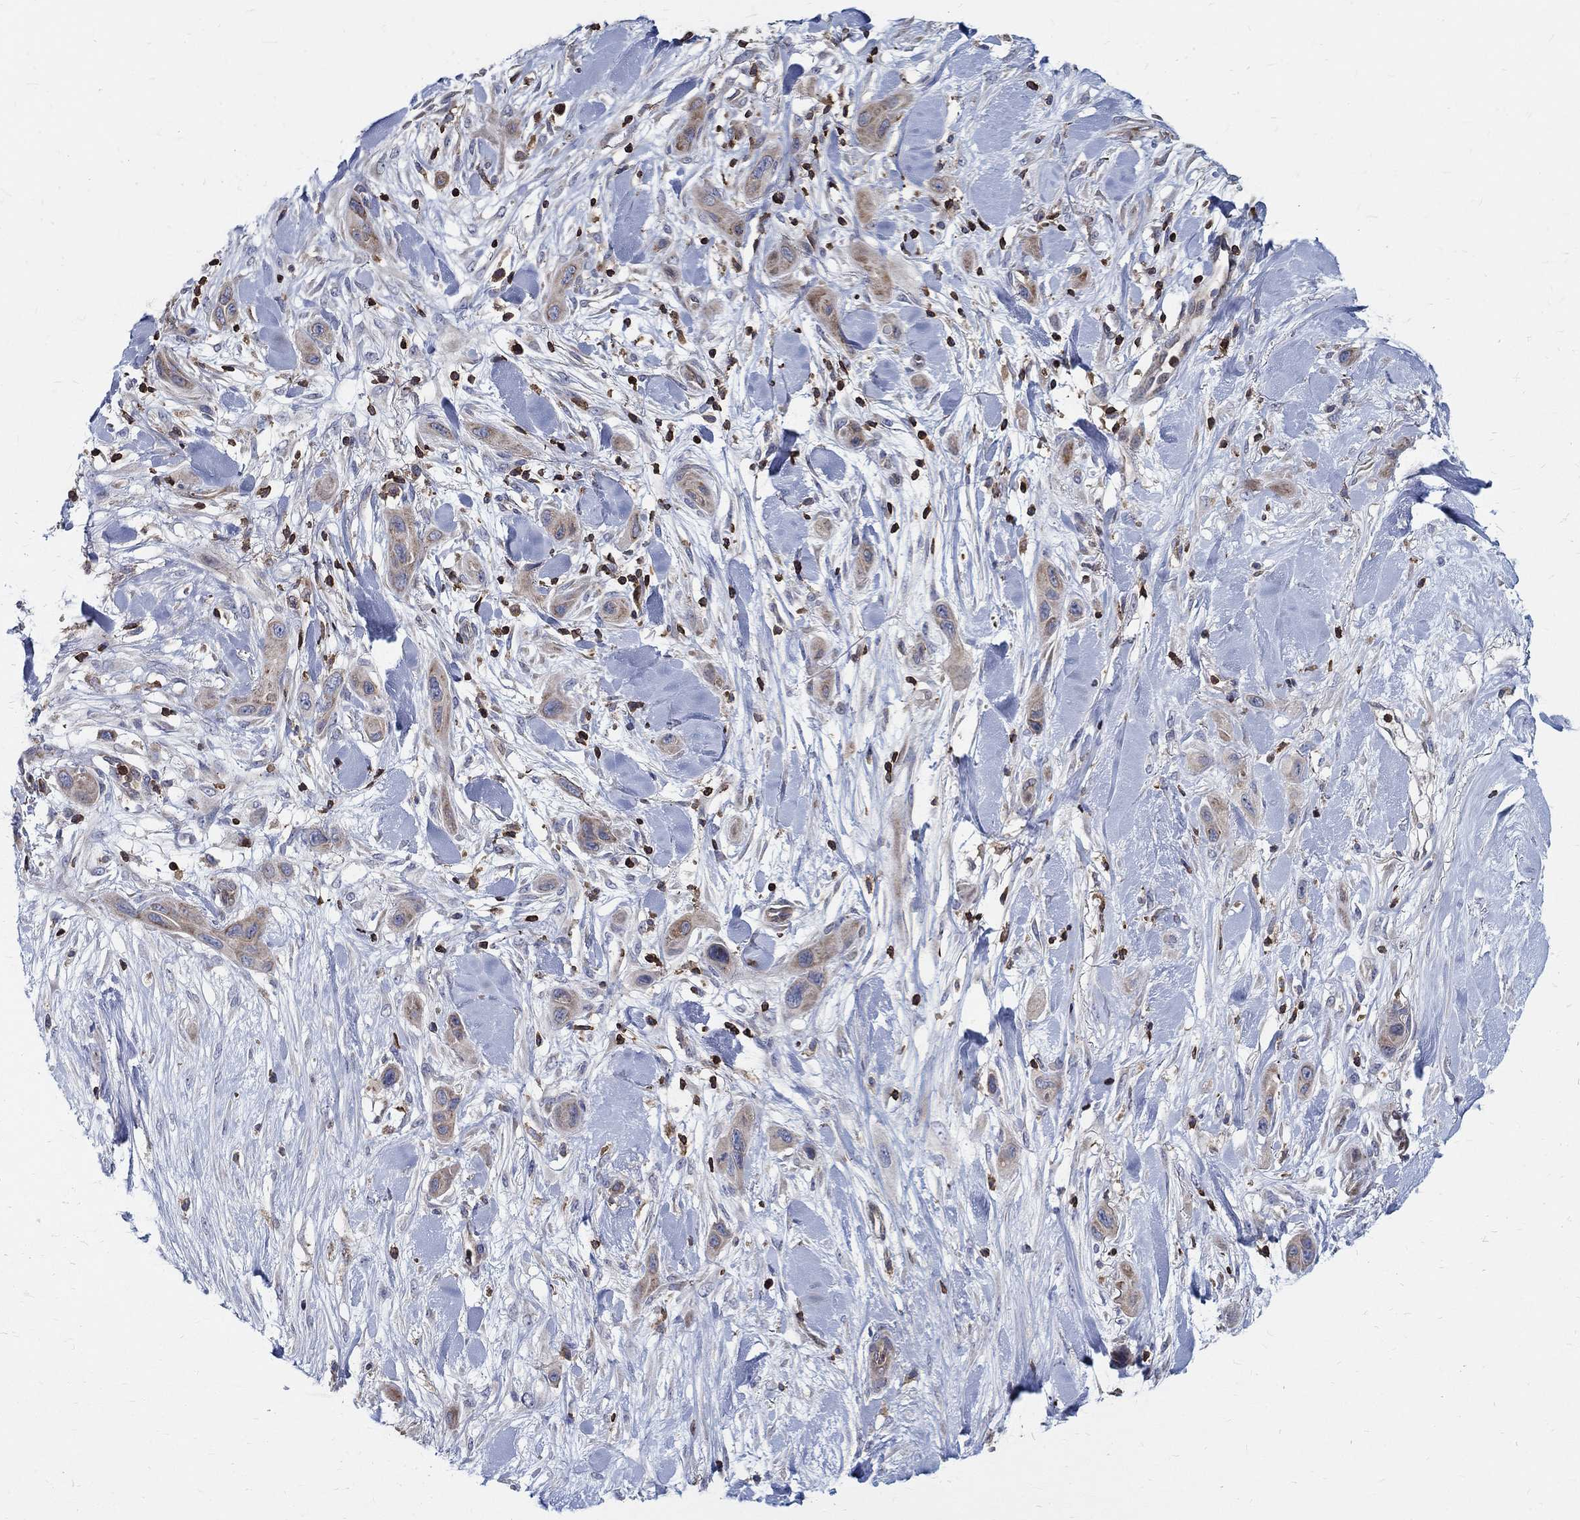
{"staining": {"intensity": "weak", "quantity": "25%-75%", "location": "cytoplasmic/membranous"}, "tissue": "skin cancer", "cell_type": "Tumor cells", "image_type": "cancer", "snomed": [{"axis": "morphology", "description": "Squamous cell carcinoma, NOS"}, {"axis": "topography", "description": "Skin"}], "caption": "Protein staining of skin cancer tissue shows weak cytoplasmic/membranous positivity in approximately 25%-75% of tumor cells.", "gene": "AGAP2", "patient": {"sex": "male", "age": 79}}